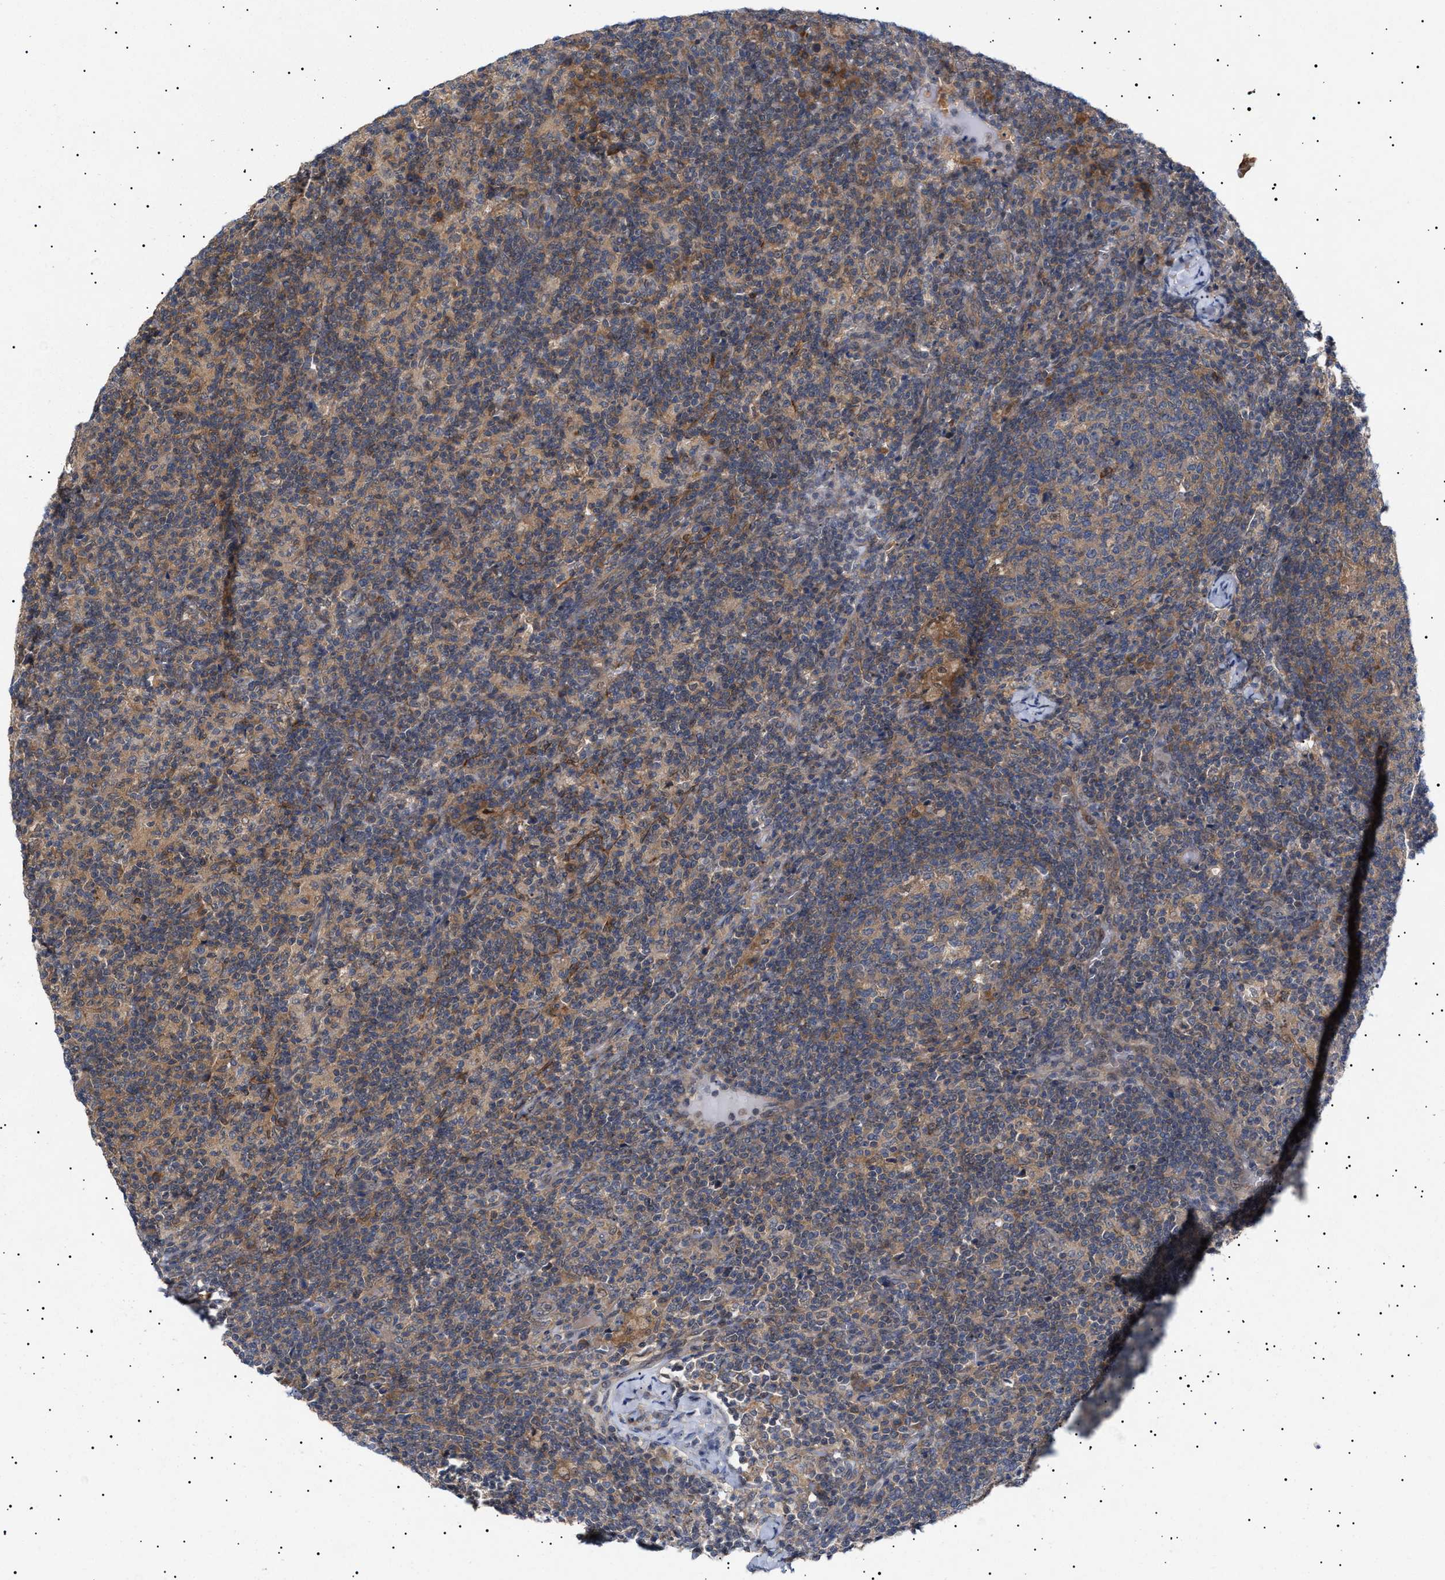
{"staining": {"intensity": "moderate", "quantity": ">75%", "location": "cytoplasmic/membranous"}, "tissue": "lymph node", "cell_type": "Germinal center cells", "image_type": "normal", "snomed": [{"axis": "morphology", "description": "Normal tissue, NOS"}, {"axis": "morphology", "description": "Inflammation, NOS"}, {"axis": "topography", "description": "Lymph node"}], "caption": "IHC (DAB (3,3'-diaminobenzidine)) staining of normal lymph node displays moderate cytoplasmic/membranous protein positivity in approximately >75% of germinal center cells.", "gene": "NPLOC4", "patient": {"sex": "male", "age": 55}}